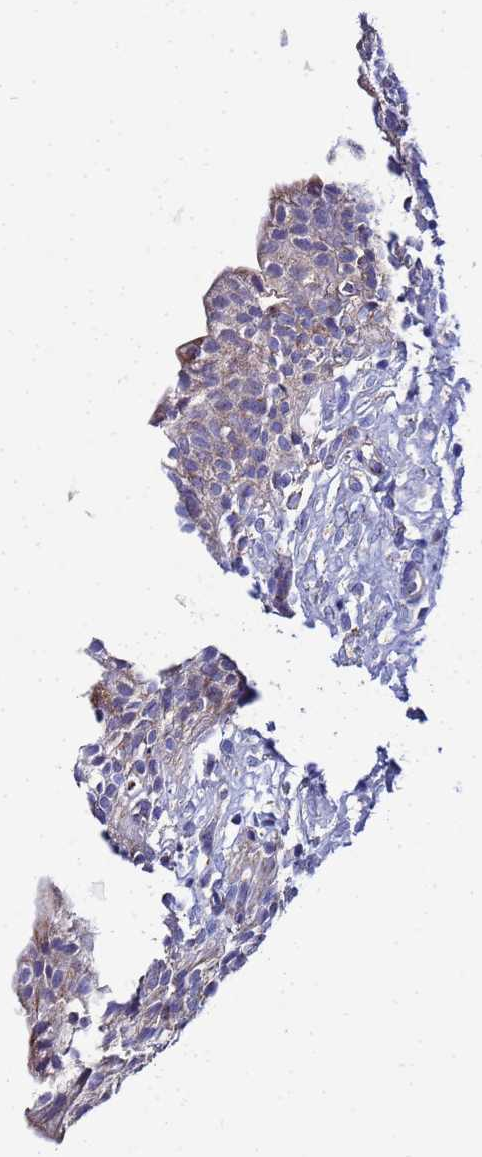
{"staining": {"intensity": "weak", "quantity": "25%-75%", "location": "cytoplasmic/membranous"}, "tissue": "urinary bladder", "cell_type": "Urothelial cells", "image_type": "normal", "snomed": [{"axis": "morphology", "description": "Normal tissue, NOS"}, {"axis": "topography", "description": "Urinary bladder"}], "caption": "Protein expression analysis of unremarkable urinary bladder exhibits weak cytoplasmic/membranous expression in about 25%-75% of urothelial cells.", "gene": "FAHD2A", "patient": {"sex": "male", "age": 55}}